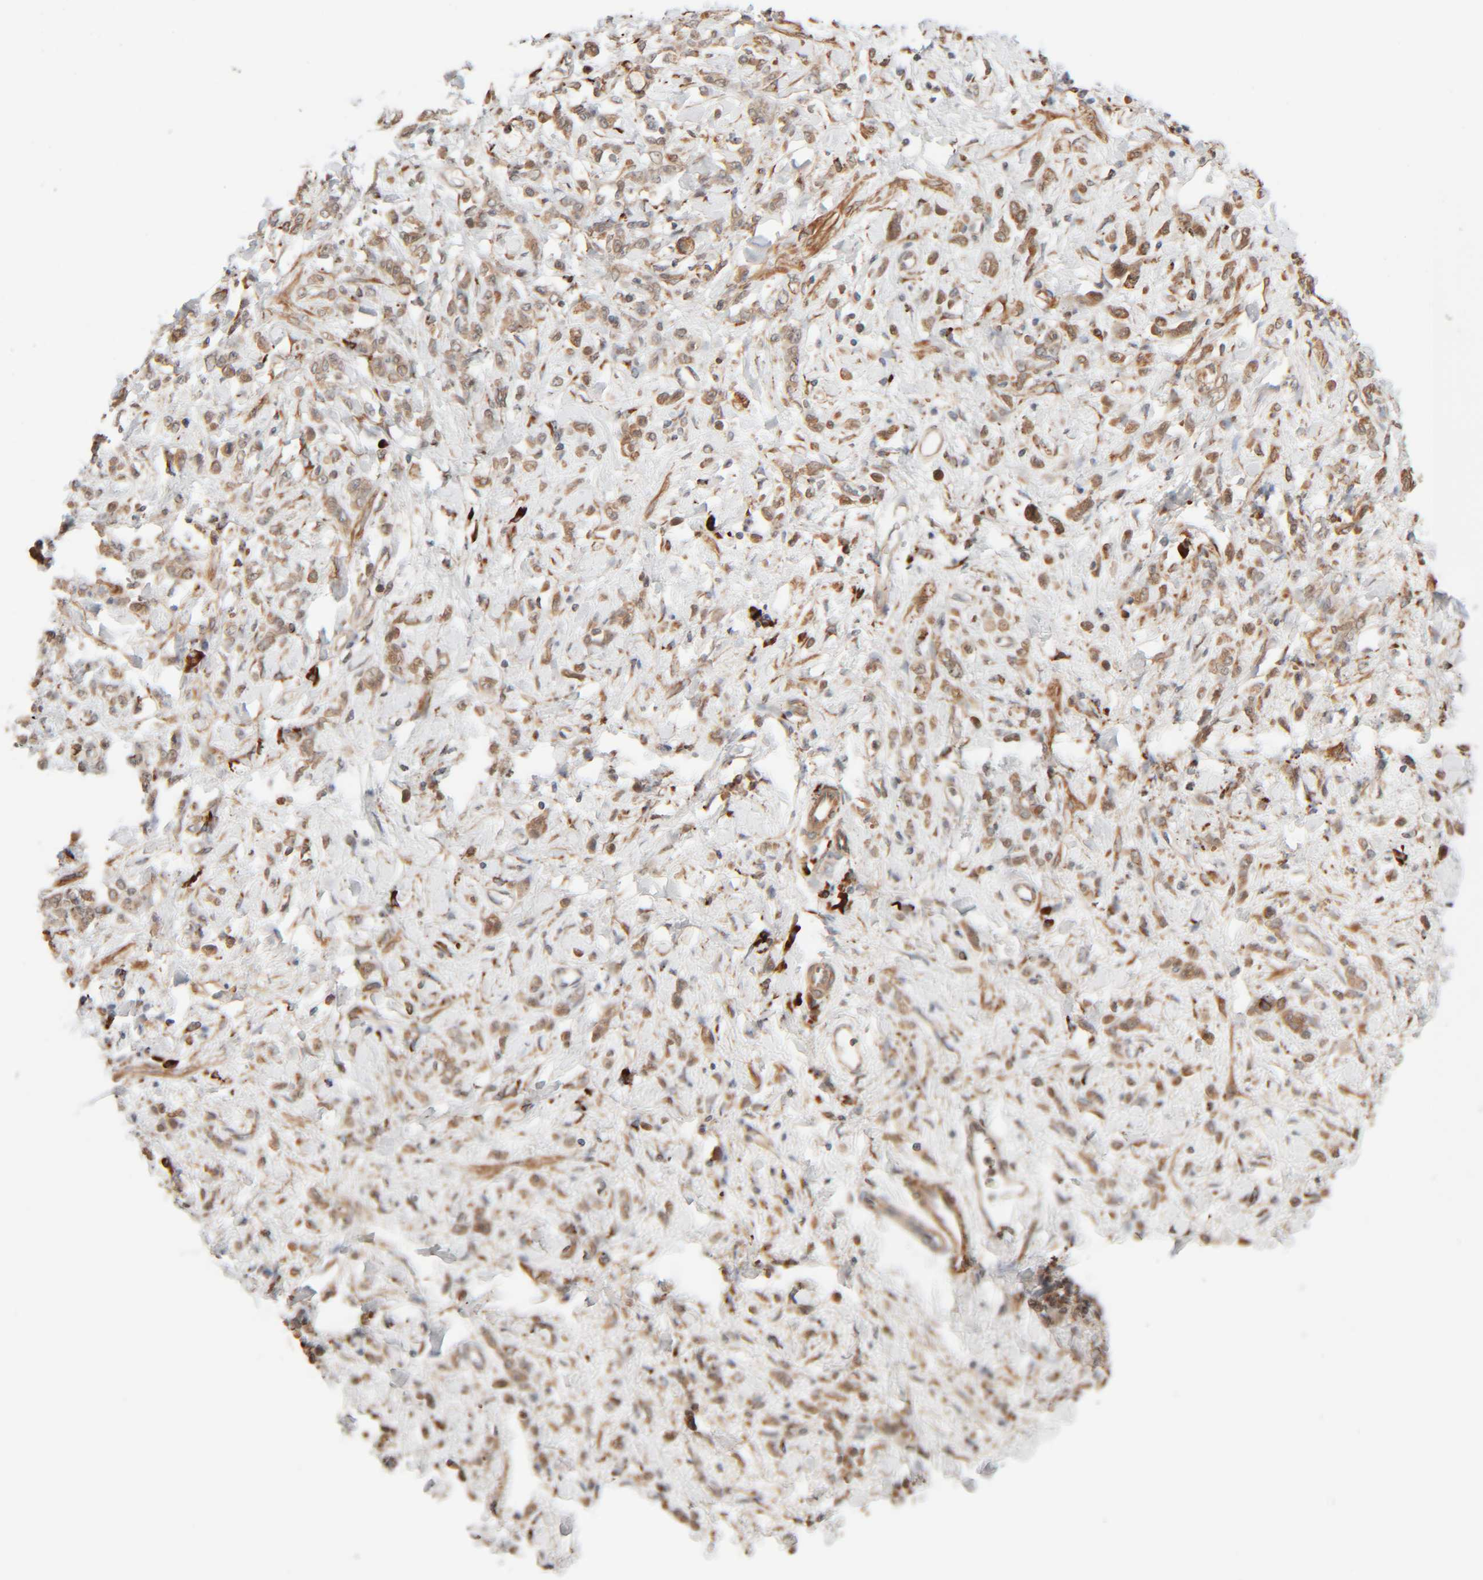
{"staining": {"intensity": "moderate", "quantity": ">75%", "location": "cytoplasmic/membranous"}, "tissue": "stomach cancer", "cell_type": "Tumor cells", "image_type": "cancer", "snomed": [{"axis": "morphology", "description": "Normal tissue, NOS"}, {"axis": "morphology", "description": "Adenocarcinoma, NOS"}, {"axis": "topography", "description": "Stomach"}], "caption": "Stomach adenocarcinoma was stained to show a protein in brown. There is medium levels of moderate cytoplasmic/membranous staining in about >75% of tumor cells.", "gene": "INTS1", "patient": {"sex": "male", "age": 82}}